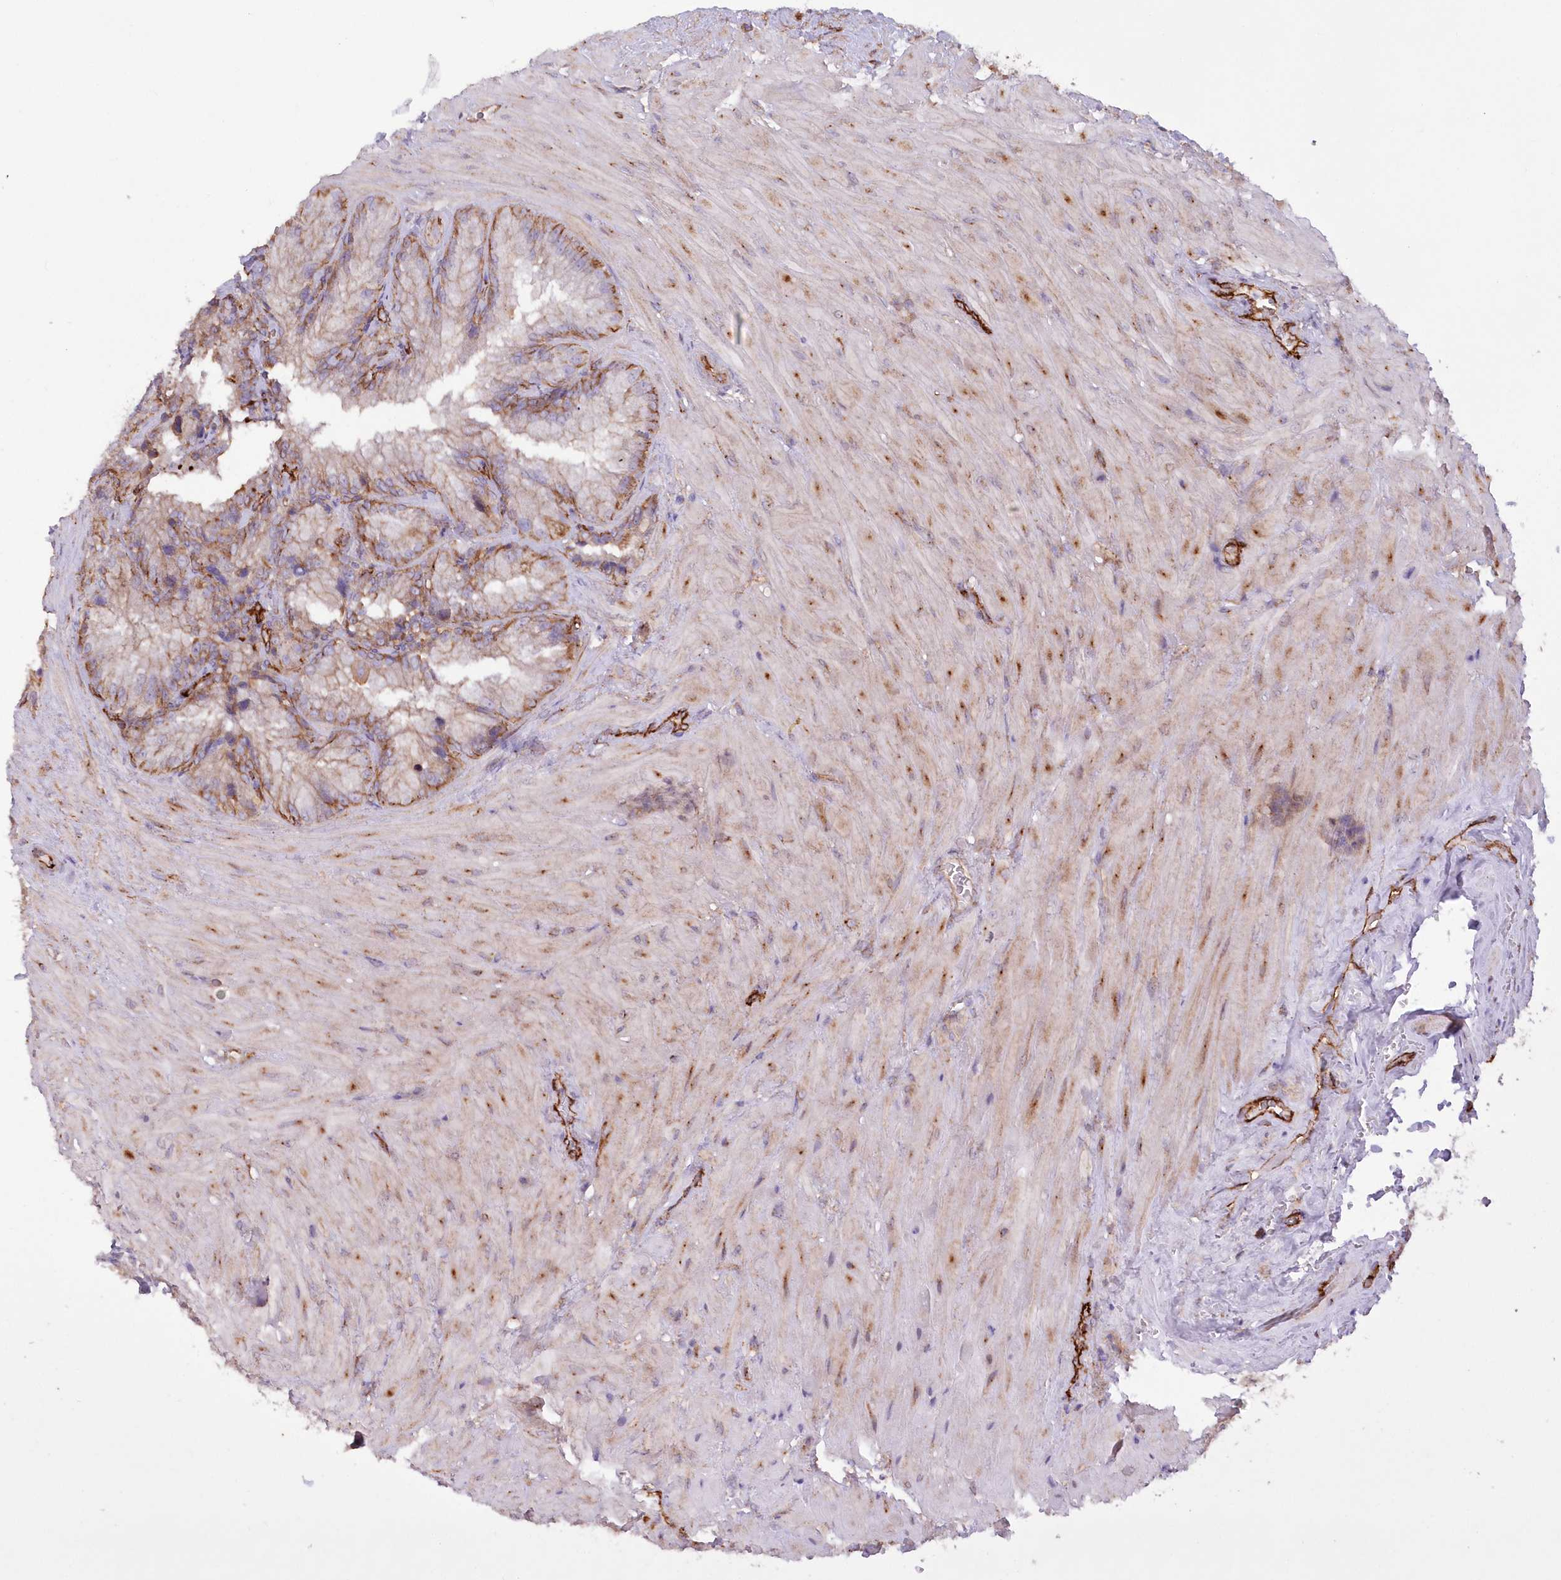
{"staining": {"intensity": "moderate", "quantity": "<25%", "location": "cytoplasmic/membranous"}, "tissue": "seminal vesicle", "cell_type": "Glandular cells", "image_type": "normal", "snomed": [{"axis": "morphology", "description": "Normal tissue, NOS"}, {"axis": "topography", "description": "Seminal veicle"}], "caption": "DAB (3,3'-diaminobenzidine) immunohistochemical staining of unremarkable seminal vesicle displays moderate cytoplasmic/membranous protein expression in about <25% of glandular cells.", "gene": "RAB11FIP5", "patient": {"sex": "male", "age": 62}}